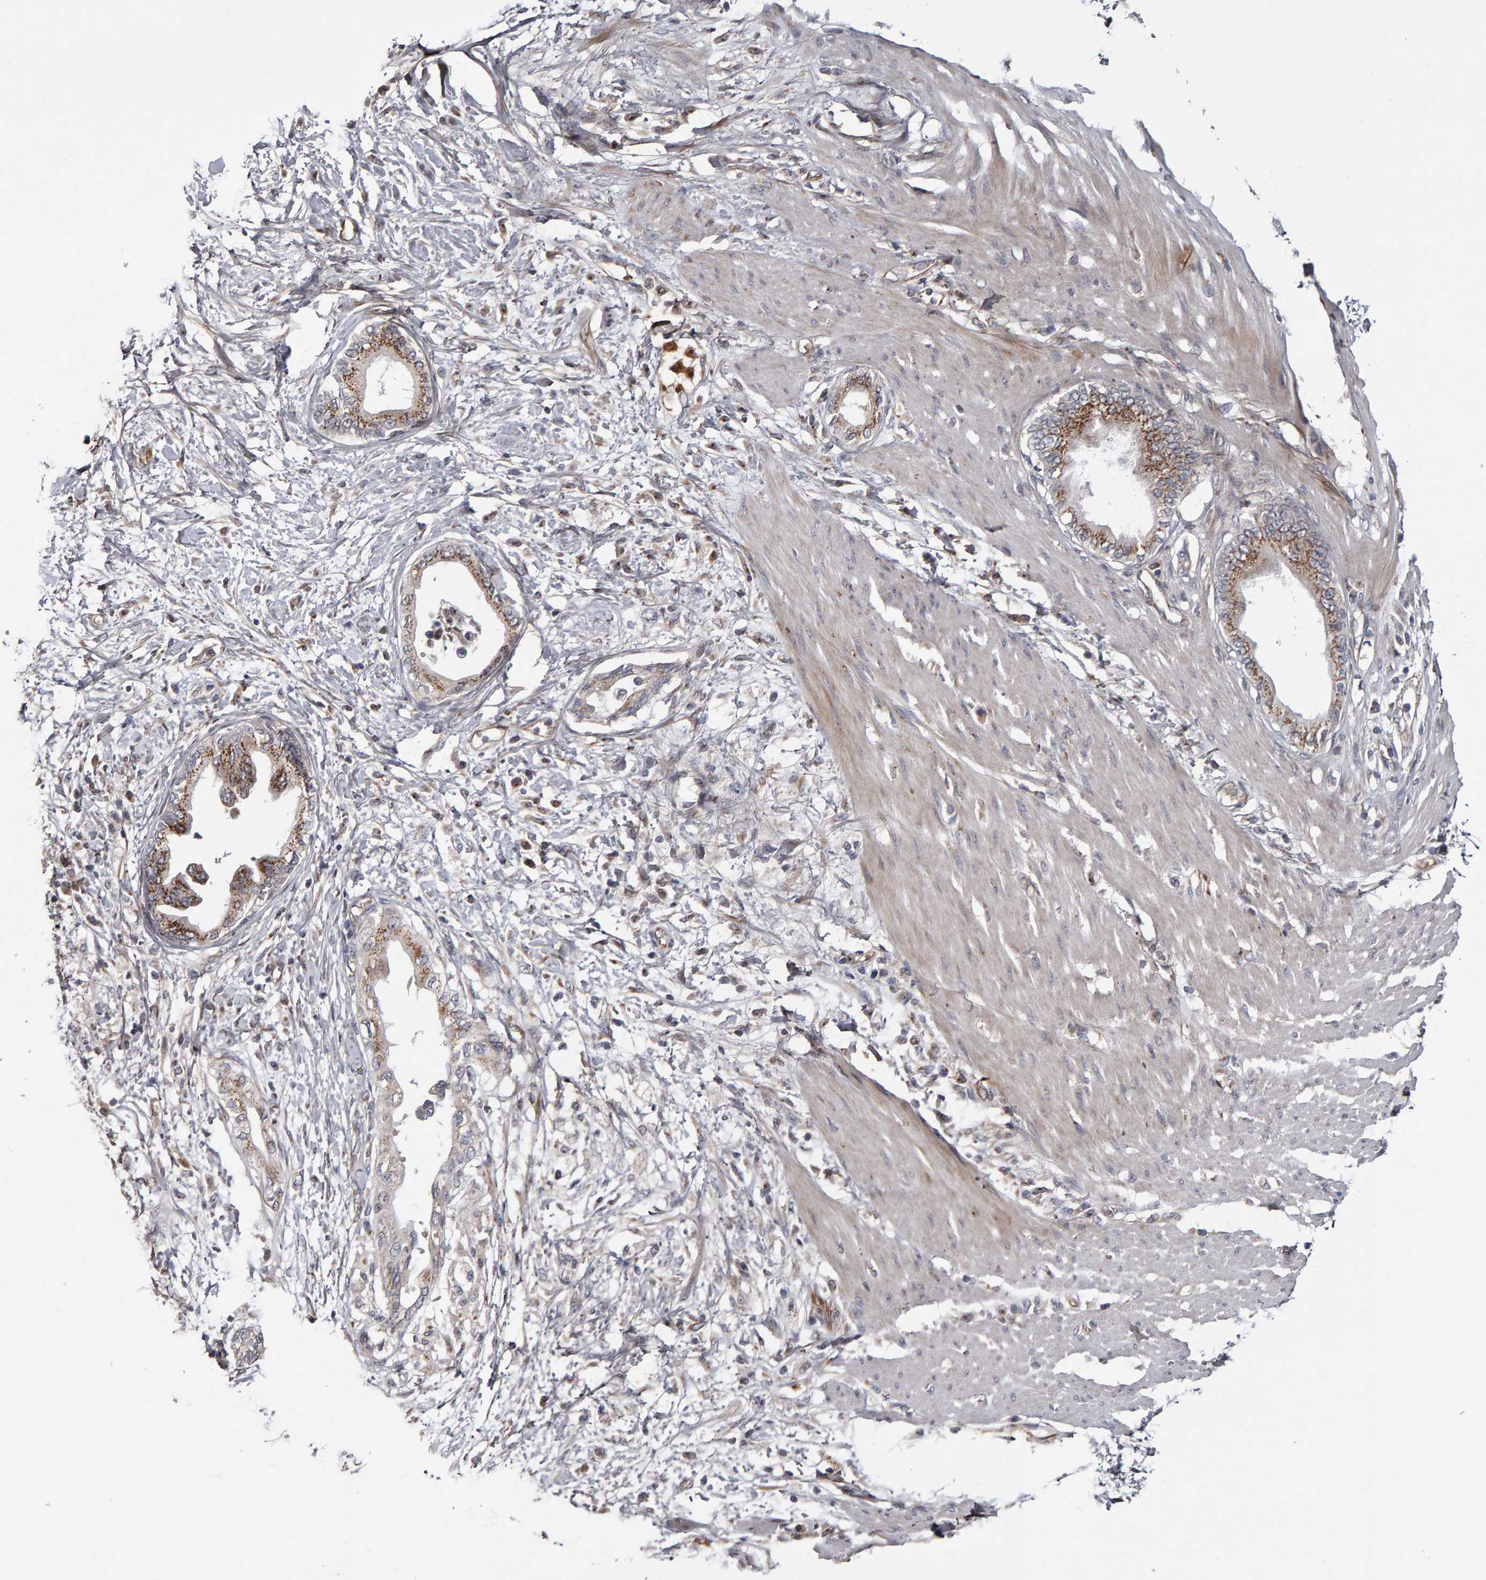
{"staining": {"intensity": "moderate", "quantity": ">75%", "location": "cytoplasmic/membranous"}, "tissue": "pancreatic cancer", "cell_type": "Tumor cells", "image_type": "cancer", "snomed": [{"axis": "morphology", "description": "Normal tissue, NOS"}, {"axis": "morphology", "description": "Adenocarcinoma, NOS"}, {"axis": "topography", "description": "Pancreas"}, {"axis": "topography", "description": "Duodenum"}], "caption": "Immunohistochemical staining of pancreatic cancer (adenocarcinoma) shows medium levels of moderate cytoplasmic/membranous protein expression in about >75% of tumor cells. (Brightfield microscopy of DAB IHC at high magnification).", "gene": "CANT1", "patient": {"sex": "female", "age": 60}}